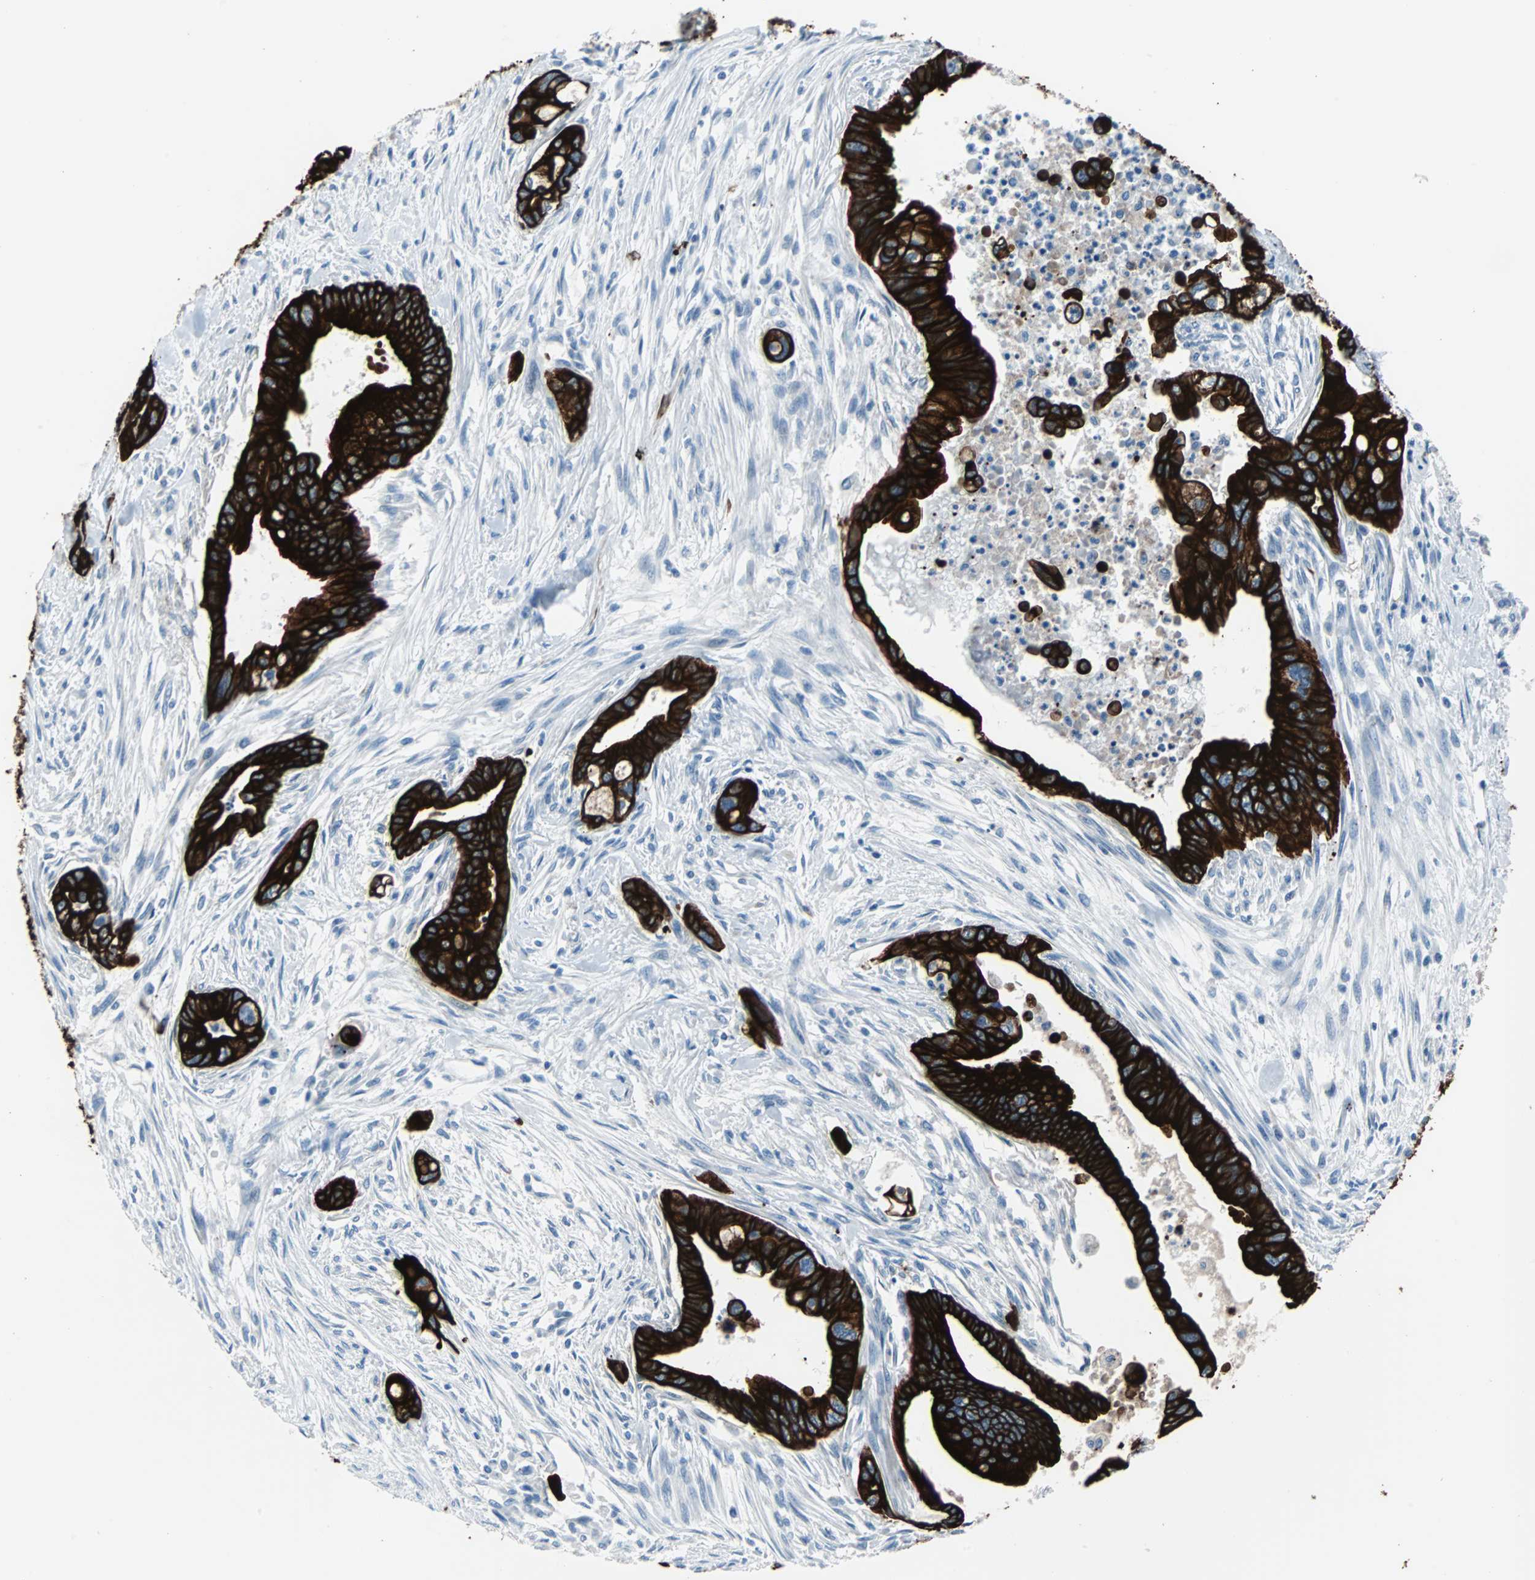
{"staining": {"intensity": "strong", "quantity": ">75%", "location": "cytoplasmic/membranous"}, "tissue": "pancreatic cancer", "cell_type": "Tumor cells", "image_type": "cancer", "snomed": [{"axis": "morphology", "description": "Adenocarcinoma, NOS"}, {"axis": "topography", "description": "Pancreas"}], "caption": "IHC micrograph of human pancreatic cancer stained for a protein (brown), which reveals high levels of strong cytoplasmic/membranous staining in approximately >75% of tumor cells.", "gene": "KRT7", "patient": {"sex": "male", "age": 70}}